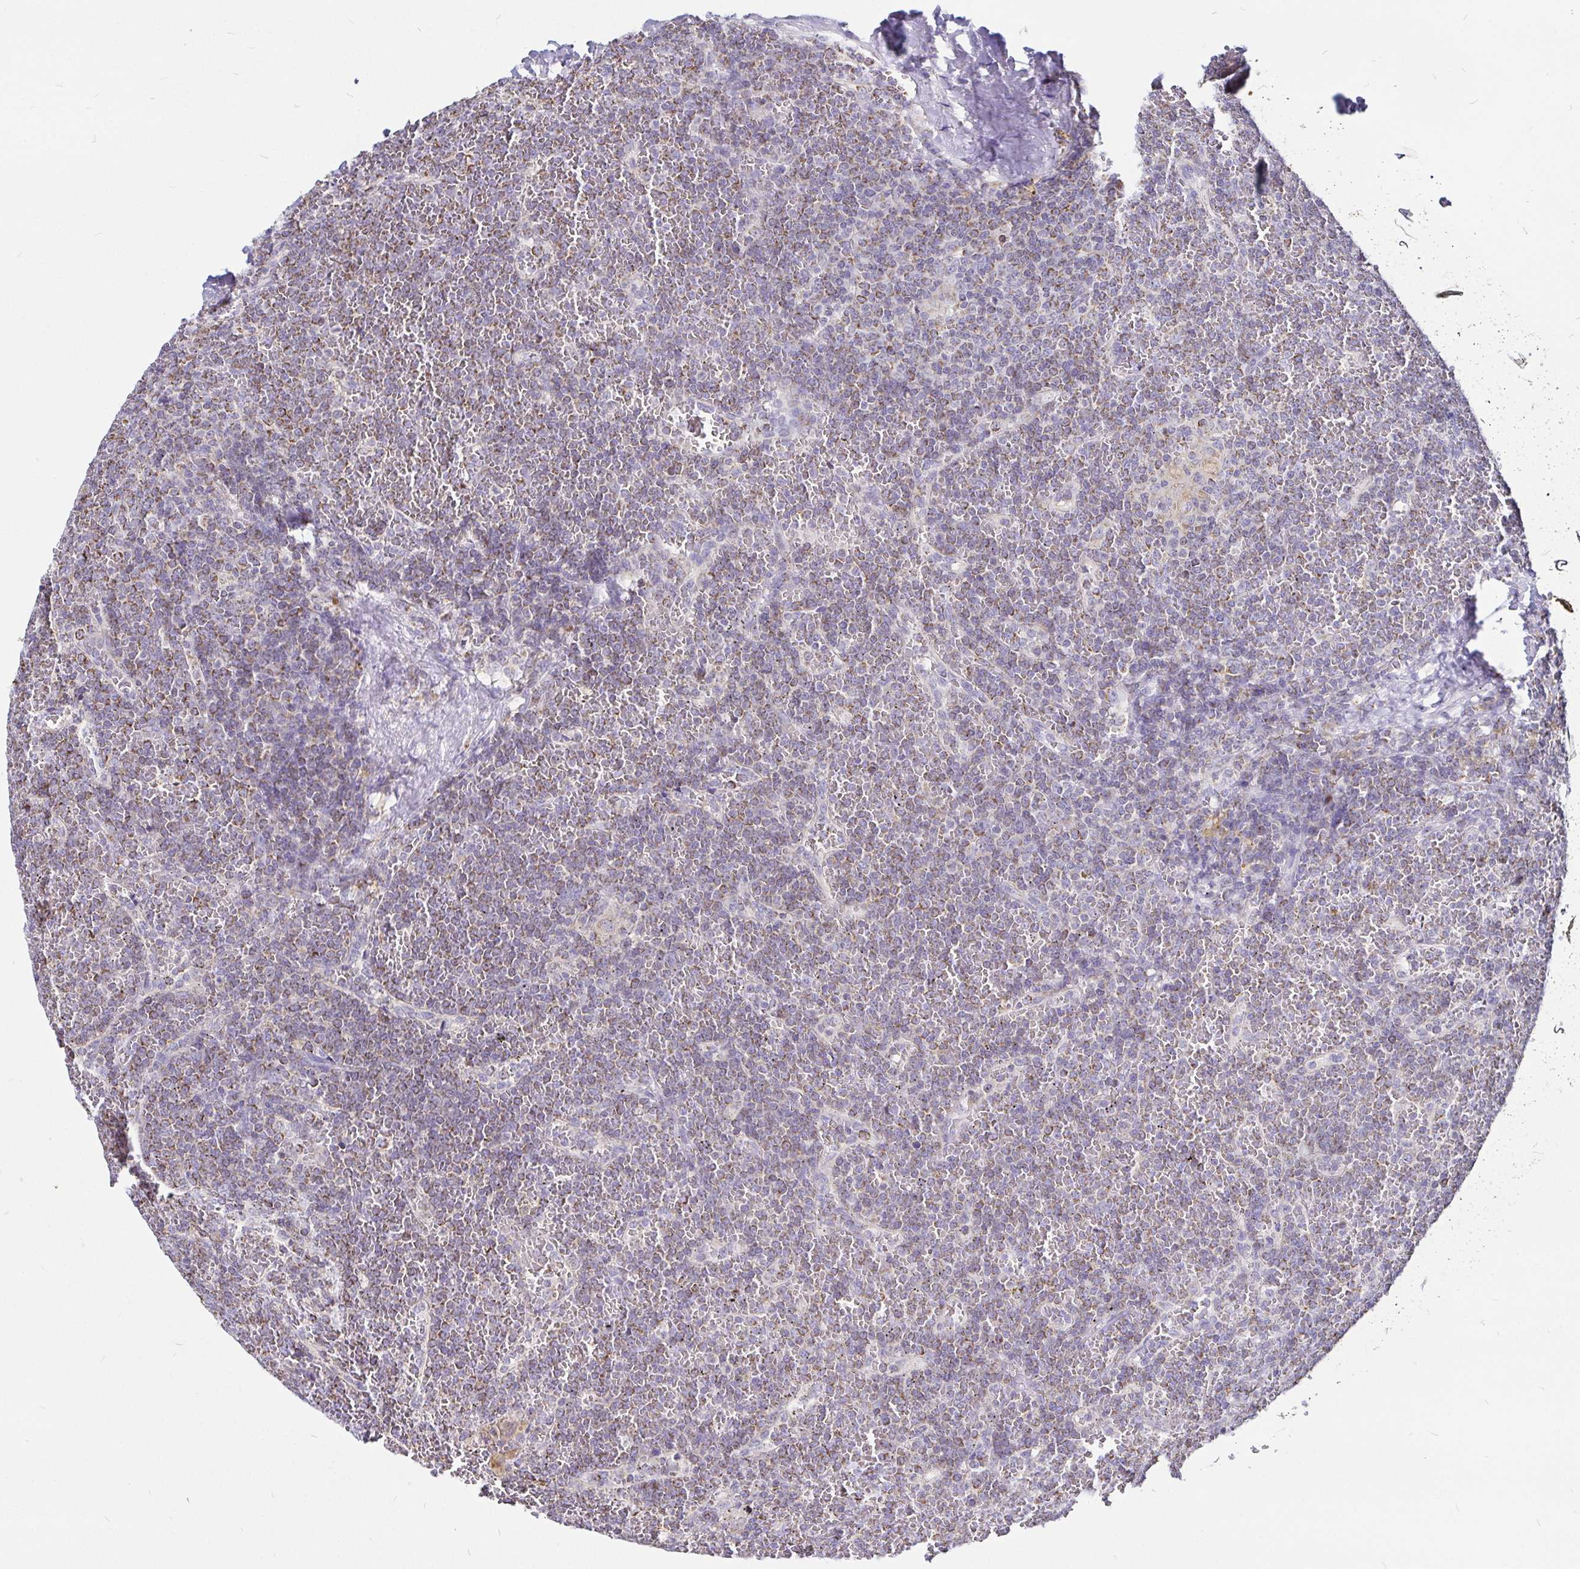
{"staining": {"intensity": "weak", "quantity": "25%-75%", "location": "cytoplasmic/membranous"}, "tissue": "lymphoma", "cell_type": "Tumor cells", "image_type": "cancer", "snomed": [{"axis": "morphology", "description": "Malignant lymphoma, non-Hodgkin's type, Low grade"}, {"axis": "topography", "description": "Spleen"}], "caption": "Weak cytoplasmic/membranous protein expression is seen in about 25%-75% of tumor cells in malignant lymphoma, non-Hodgkin's type (low-grade).", "gene": "PGAM2", "patient": {"sex": "female", "age": 19}}